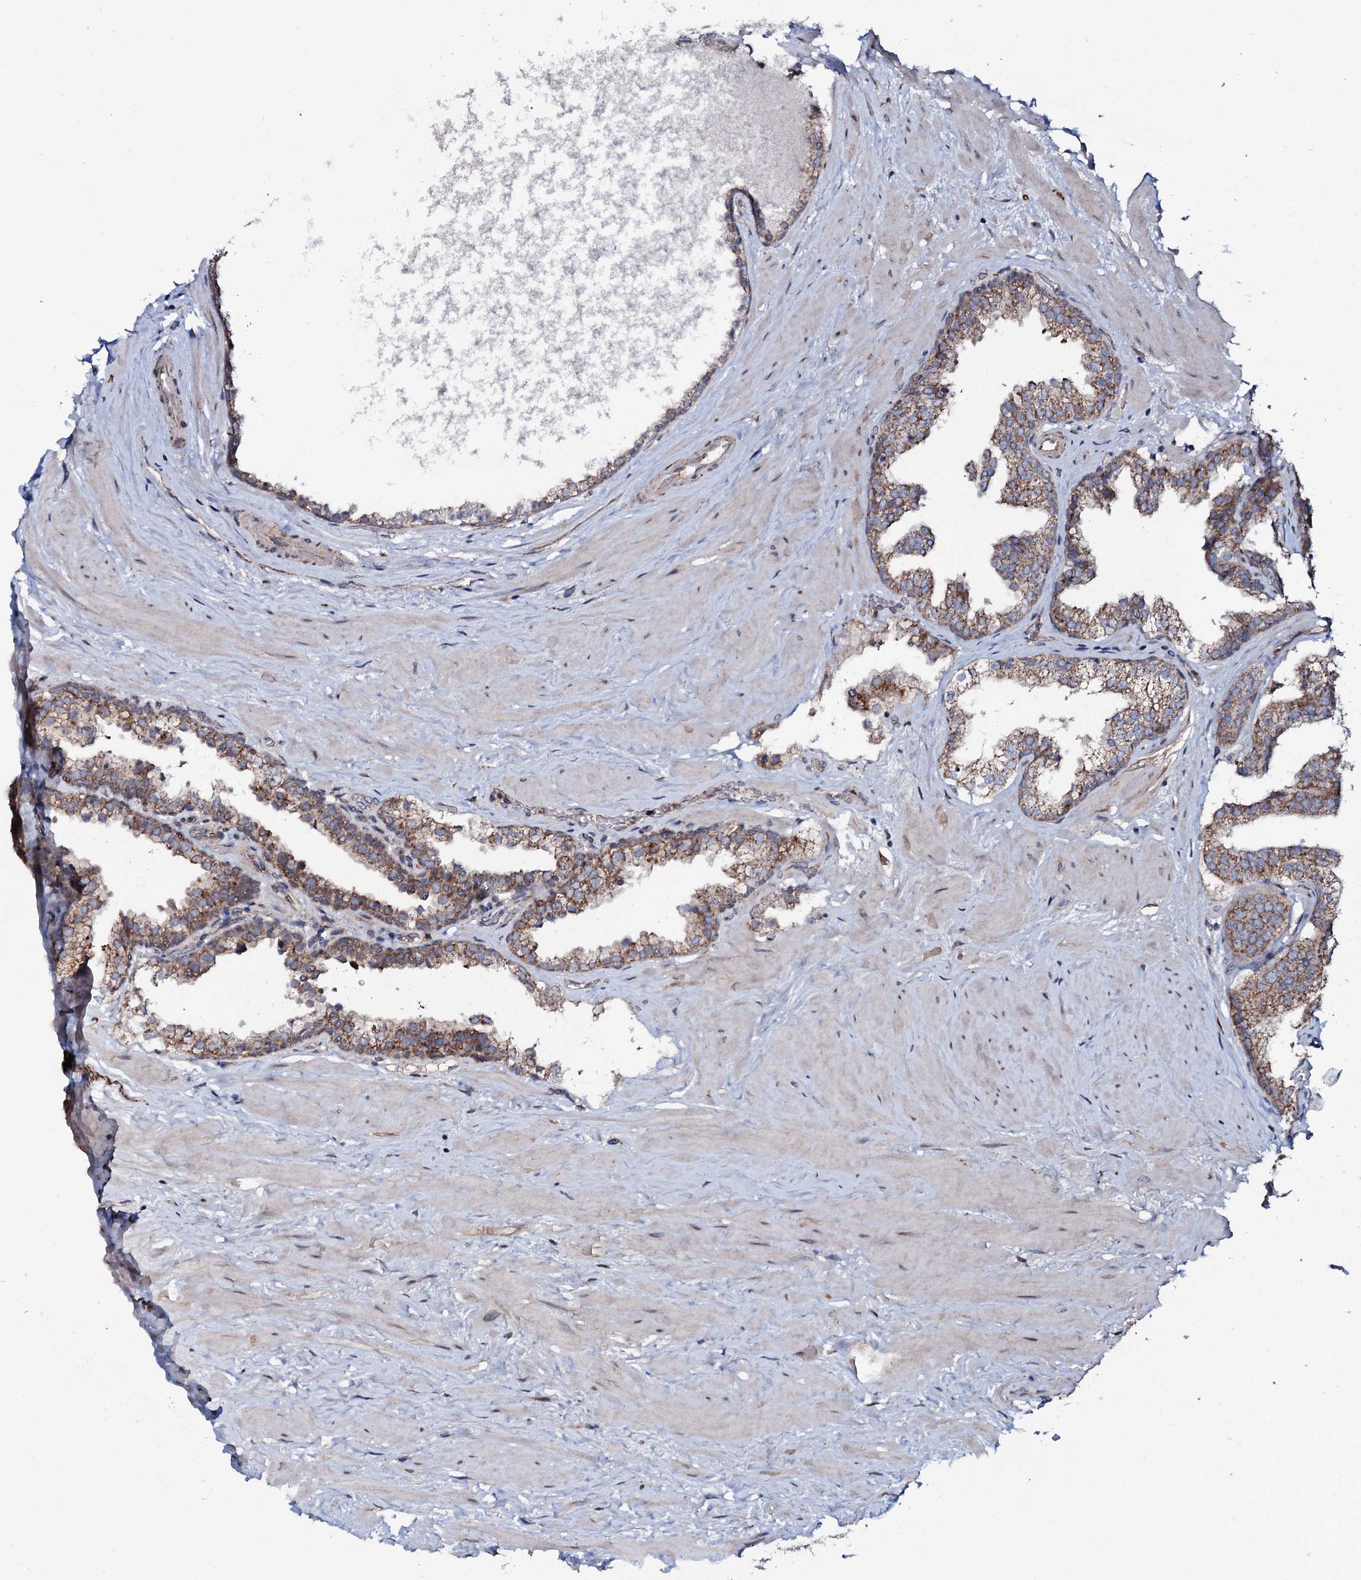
{"staining": {"intensity": "moderate", "quantity": ">75%", "location": "cytoplasmic/membranous"}, "tissue": "prostate", "cell_type": "Glandular cells", "image_type": "normal", "snomed": [{"axis": "morphology", "description": "Normal tissue, NOS"}, {"axis": "topography", "description": "Prostate"}], "caption": "The micrograph reveals immunohistochemical staining of benign prostate. There is moderate cytoplasmic/membranous positivity is appreciated in about >75% of glandular cells. The protein is stained brown, and the nuclei are stained in blue (DAB (3,3'-diaminobenzidine) IHC with brightfield microscopy, high magnification).", "gene": "PPP1R3D", "patient": {"sex": "male", "age": 48}}